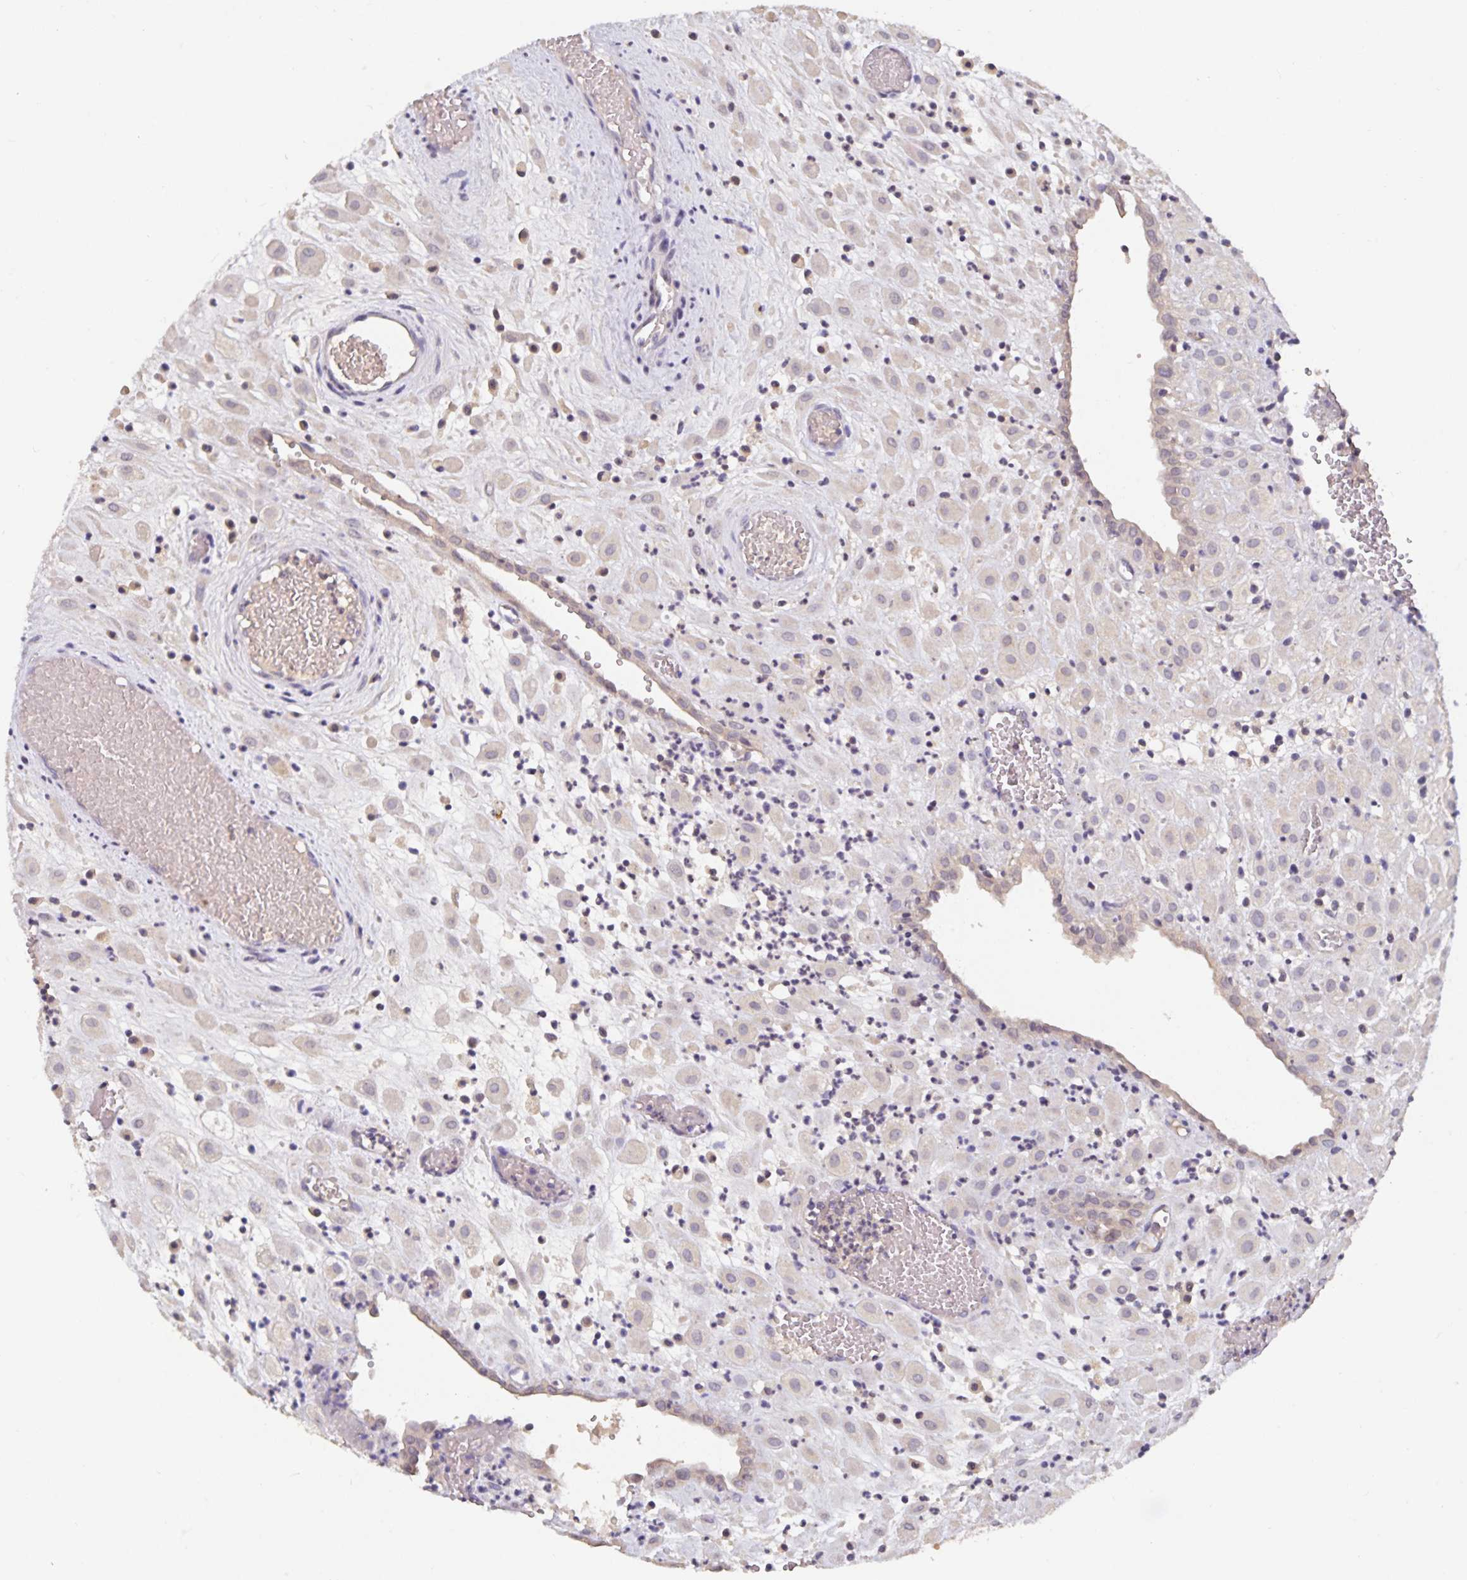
{"staining": {"intensity": "negative", "quantity": "none", "location": "none"}, "tissue": "placenta", "cell_type": "Decidual cells", "image_type": "normal", "snomed": [{"axis": "morphology", "description": "Normal tissue, NOS"}, {"axis": "topography", "description": "Placenta"}], "caption": "Immunohistochemistry (IHC) of unremarkable human placenta shows no expression in decidual cells.", "gene": "HEPN1", "patient": {"sex": "female", "age": 24}}